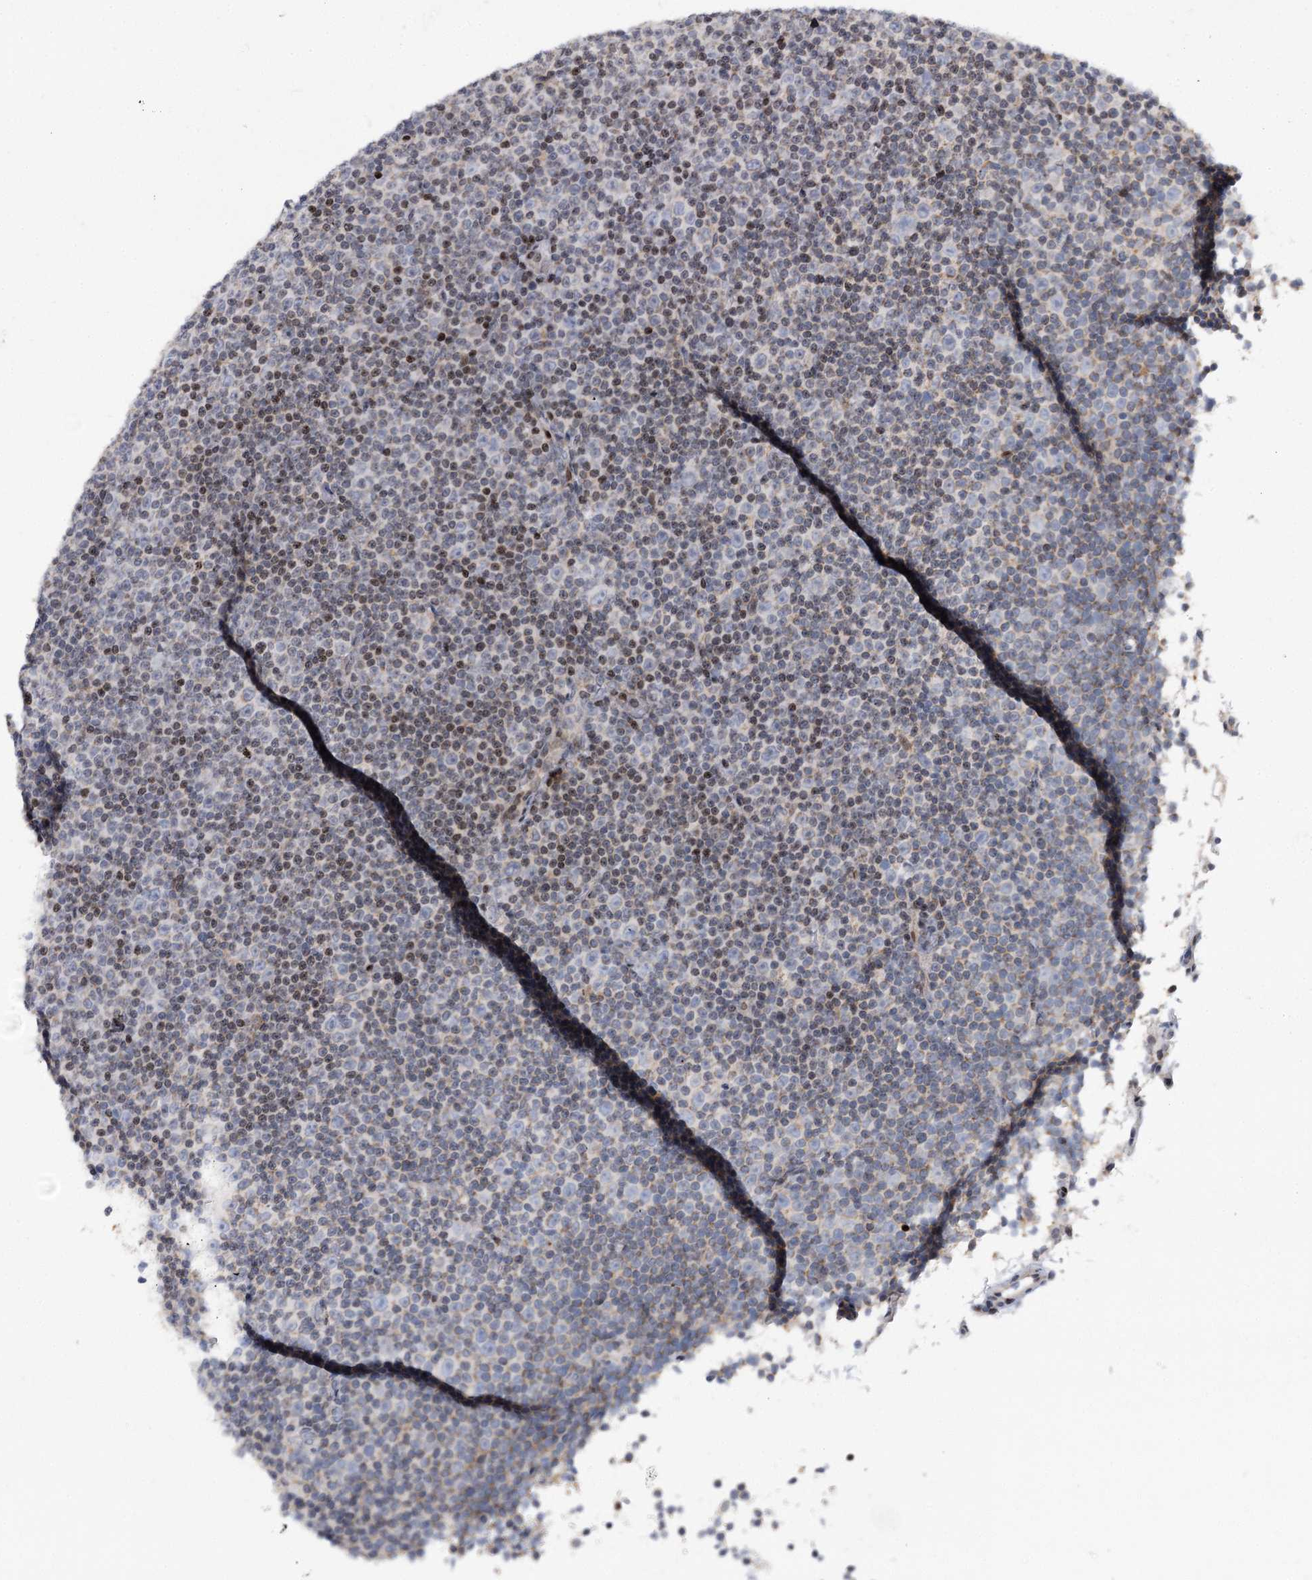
{"staining": {"intensity": "weak", "quantity": "25%-75%", "location": "nuclear"}, "tissue": "lymphoma", "cell_type": "Tumor cells", "image_type": "cancer", "snomed": [{"axis": "morphology", "description": "Malignant lymphoma, non-Hodgkin's type, Low grade"}, {"axis": "topography", "description": "Lymph node"}], "caption": "Approximately 25%-75% of tumor cells in malignant lymphoma, non-Hodgkin's type (low-grade) reveal weak nuclear protein expression as visualized by brown immunohistochemical staining.", "gene": "PTGR1", "patient": {"sex": "female", "age": 67}}